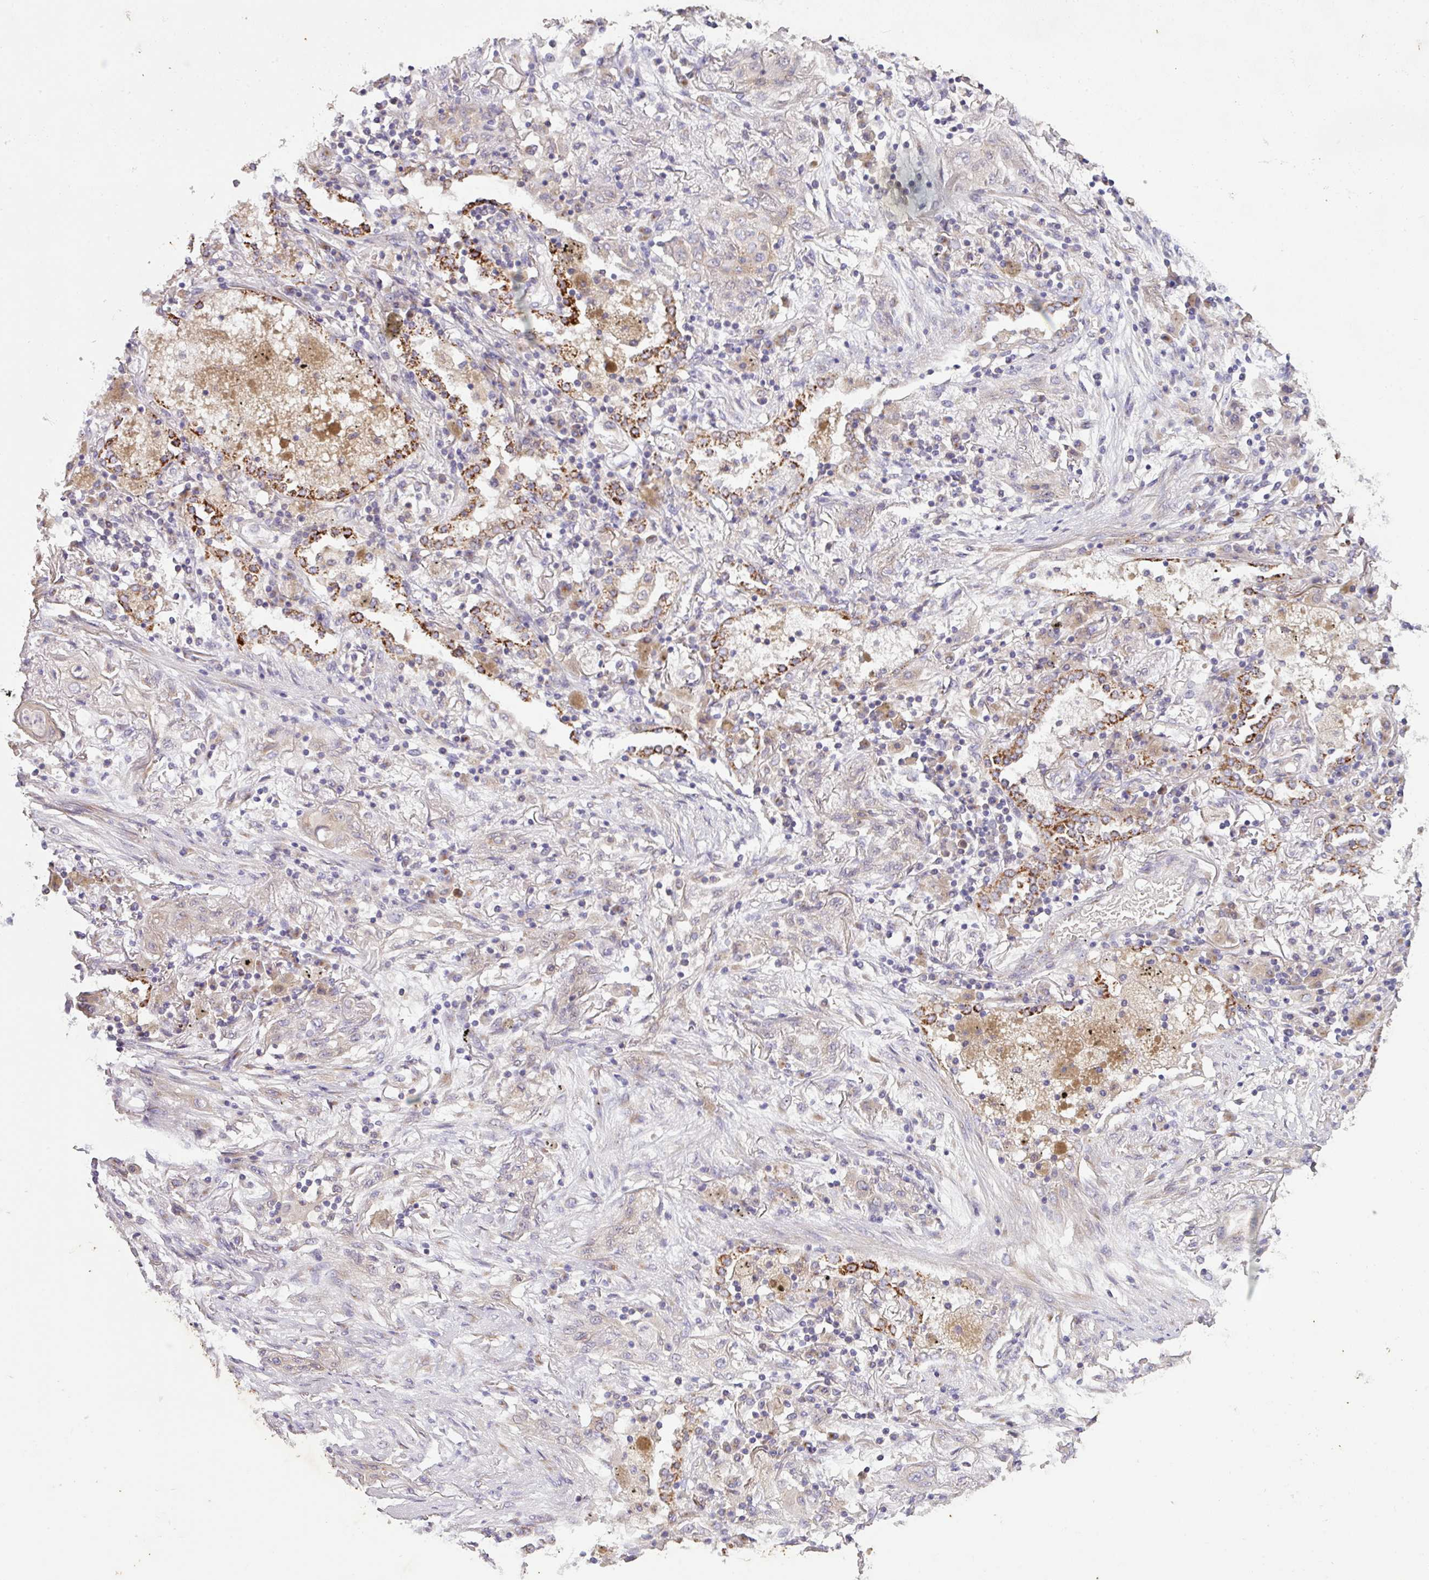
{"staining": {"intensity": "weak", "quantity": "<25%", "location": "cytoplasmic/membranous"}, "tissue": "lung cancer", "cell_type": "Tumor cells", "image_type": "cancer", "snomed": [{"axis": "morphology", "description": "Squamous cell carcinoma, NOS"}, {"axis": "topography", "description": "Lung"}], "caption": "Lung cancer stained for a protein using immunohistochemistry reveals no staining tumor cells.", "gene": "VTI1A", "patient": {"sex": "female", "age": 47}}